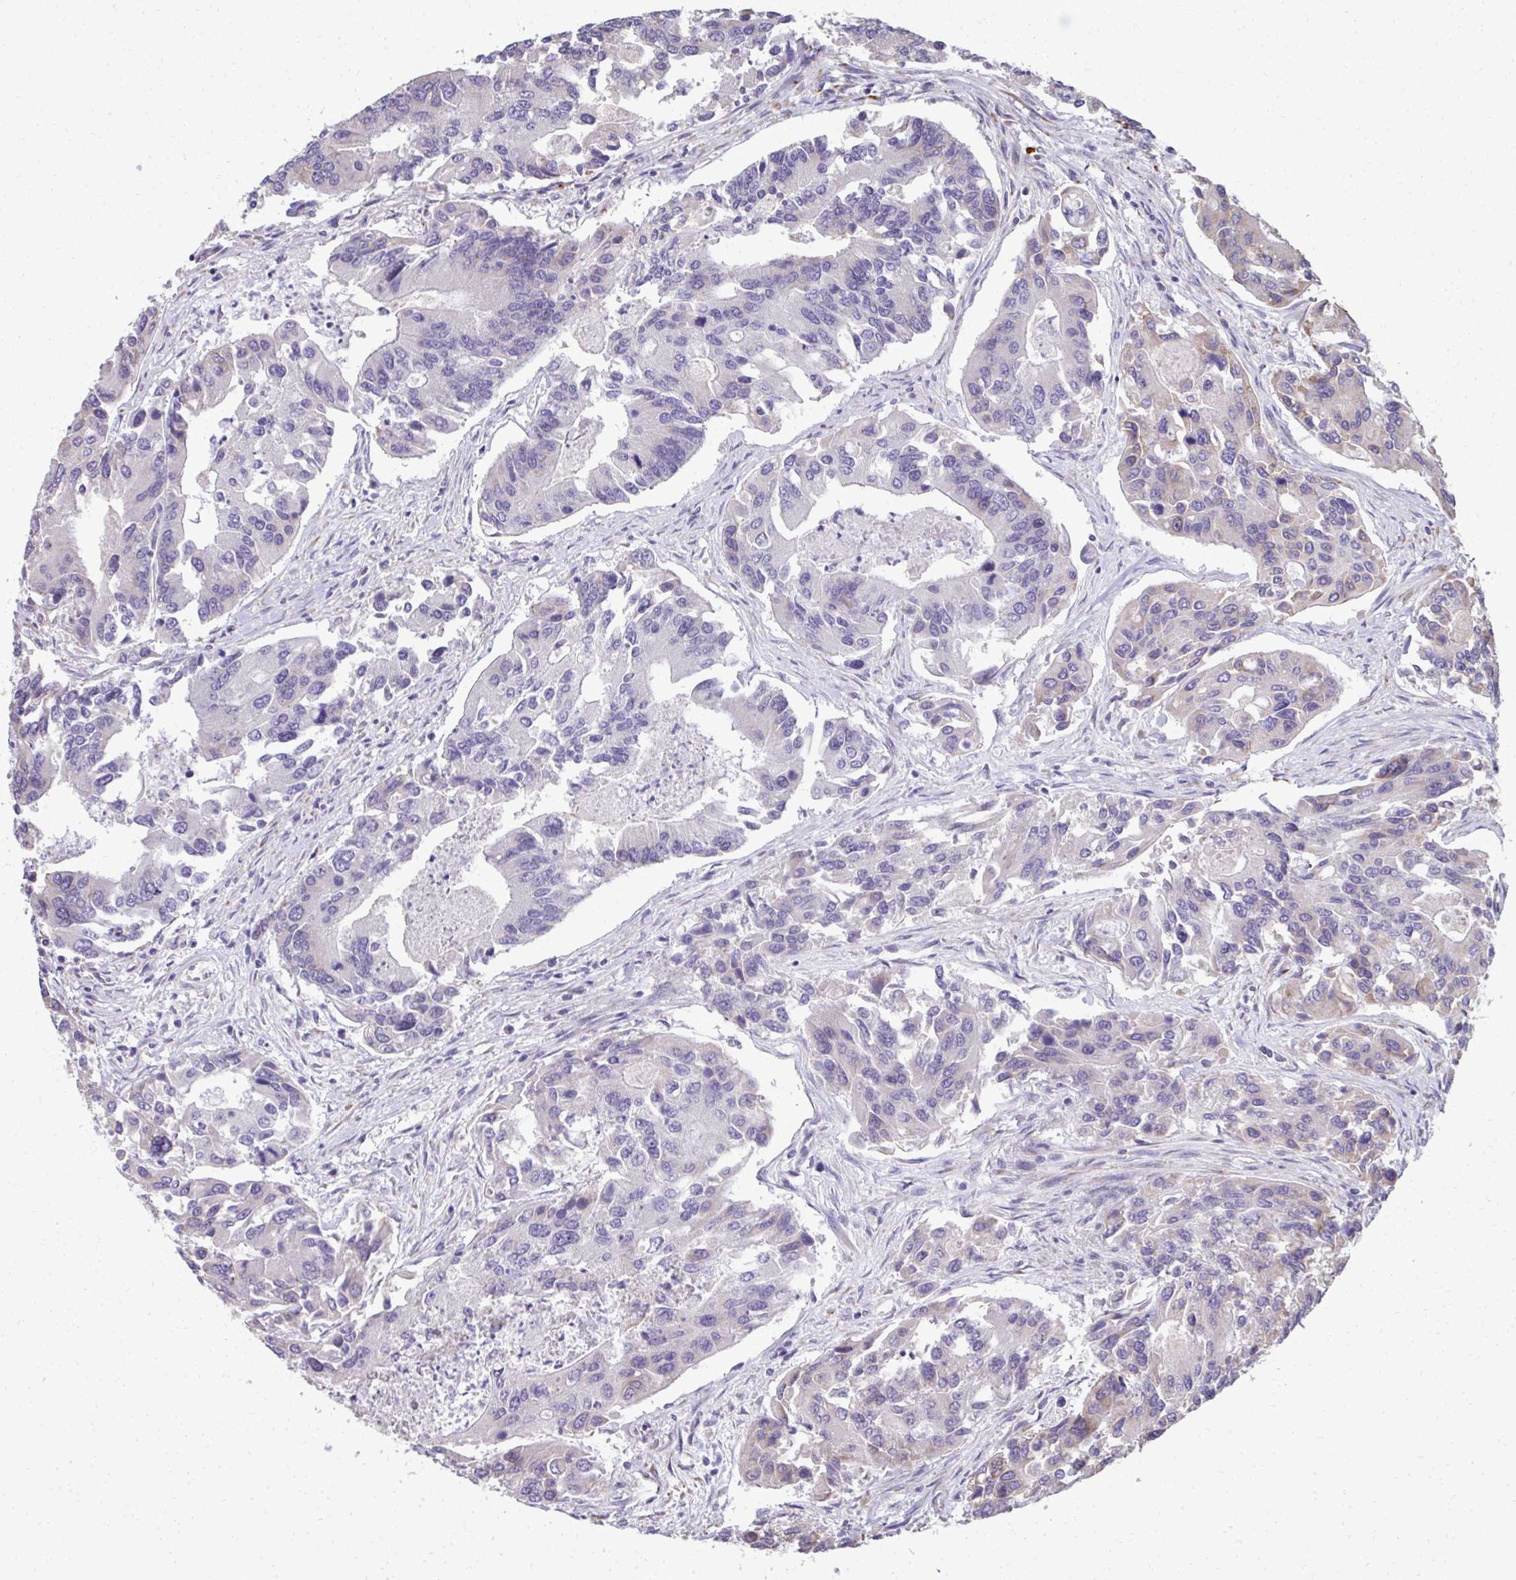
{"staining": {"intensity": "negative", "quantity": "none", "location": "none"}, "tissue": "colorectal cancer", "cell_type": "Tumor cells", "image_type": "cancer", "snomed": [{"axis": "morphology", "description": "Adenocarcinoma, NOS"}, {"axis": "topography", "description": "Colon"}], "caption": "IHC of human colorectal cancer demonstrates no staining in tumor cells.", "gene": "FIBCD1", "patient": {"sex": "female", "age": 67}}